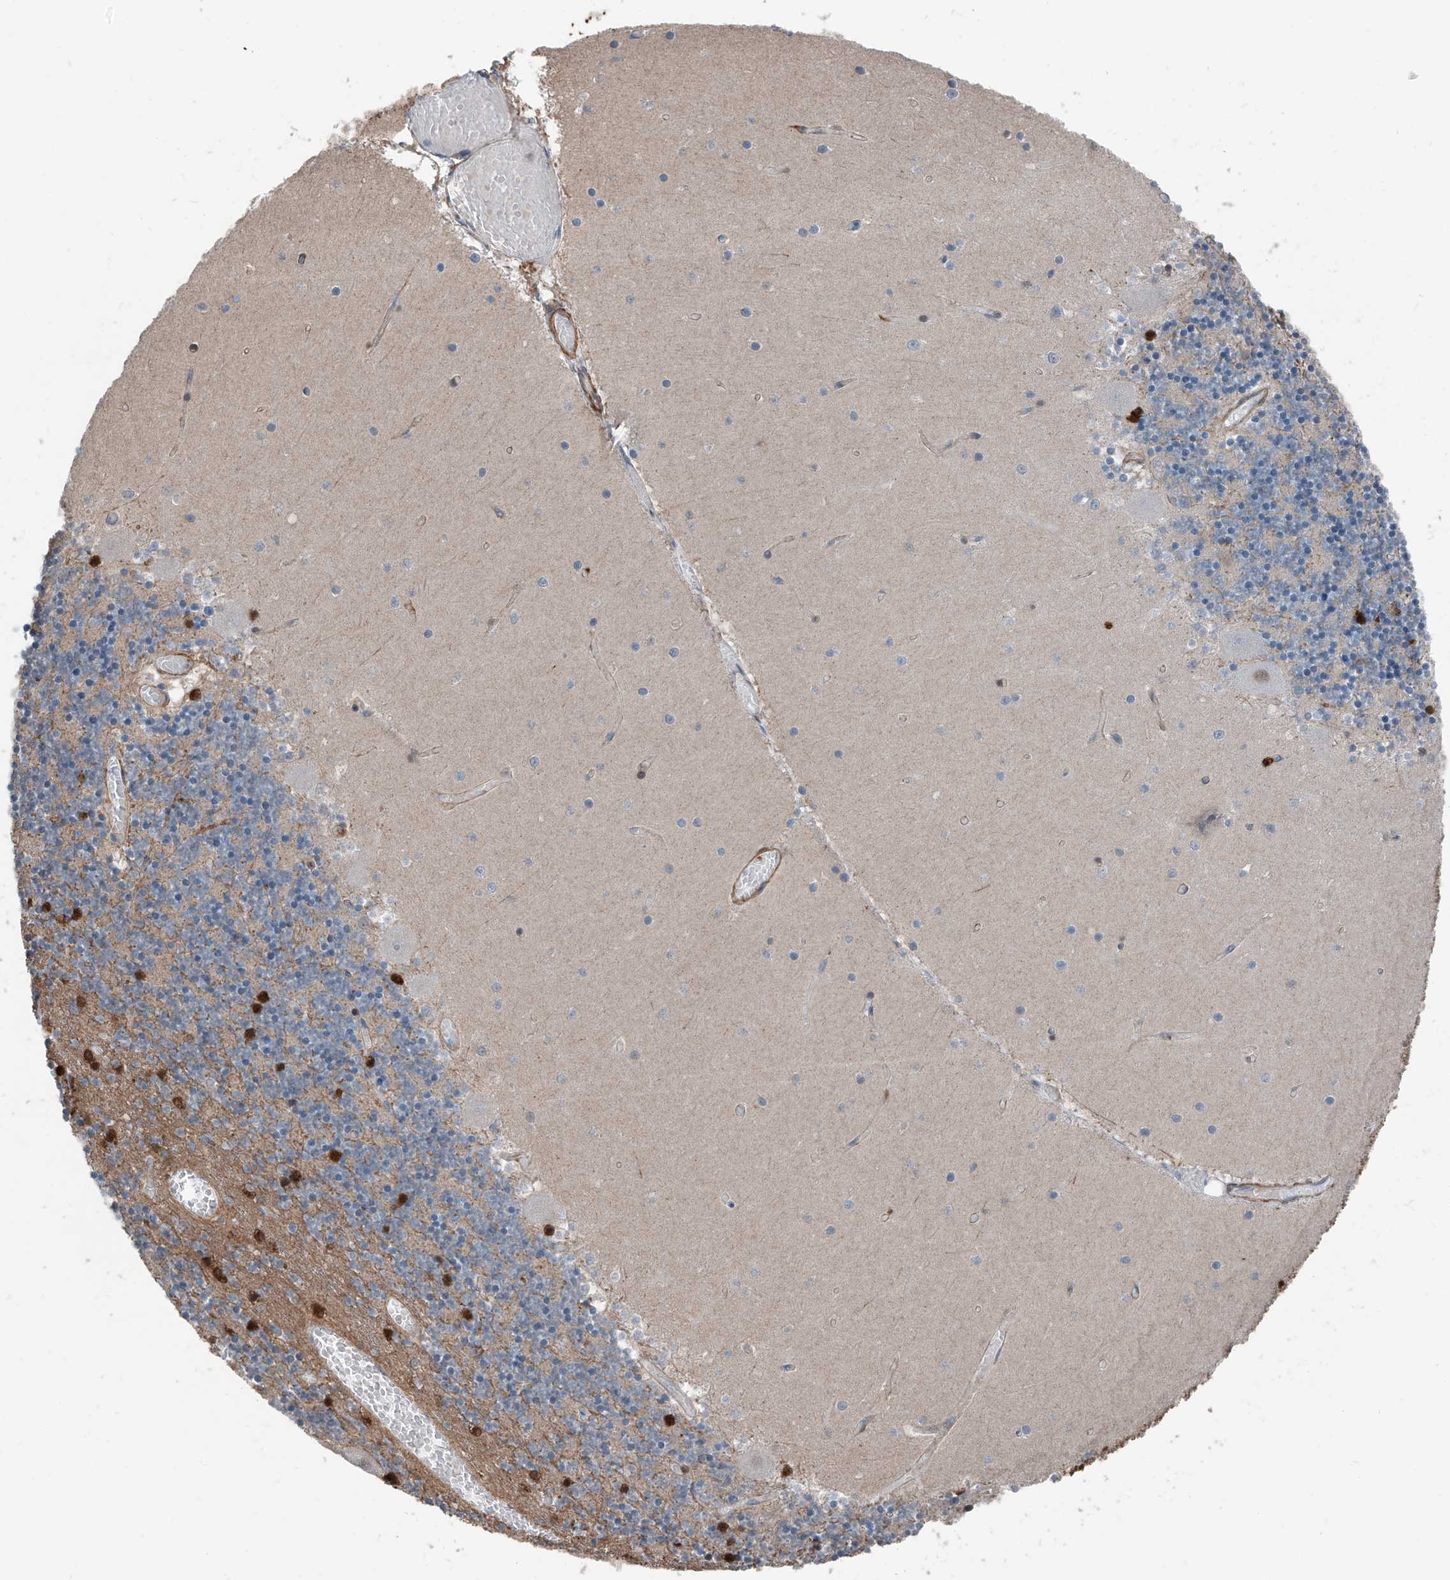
{"staining": {"intensity": "weak", "quantity": "25%-75%", "location": "cytoplasmic/membranous"}, "tissue": "cerebellum", "cell_type": "Cells in granular layer", "image_type": "normal", "snomed": [{"axis": "morphology", "description": "Normal tissue, NOS"}, {"axis": "topography", "description": "Cerebellum"}], "caption": "This is a micrograph of IHC staining of unremarkable cerebellum, which shows weak positivity in the cytoplasmic/membranous of cells in granular layer.", "gene": "HSPA6", "patient": {"sex": "female", "age": 28}}